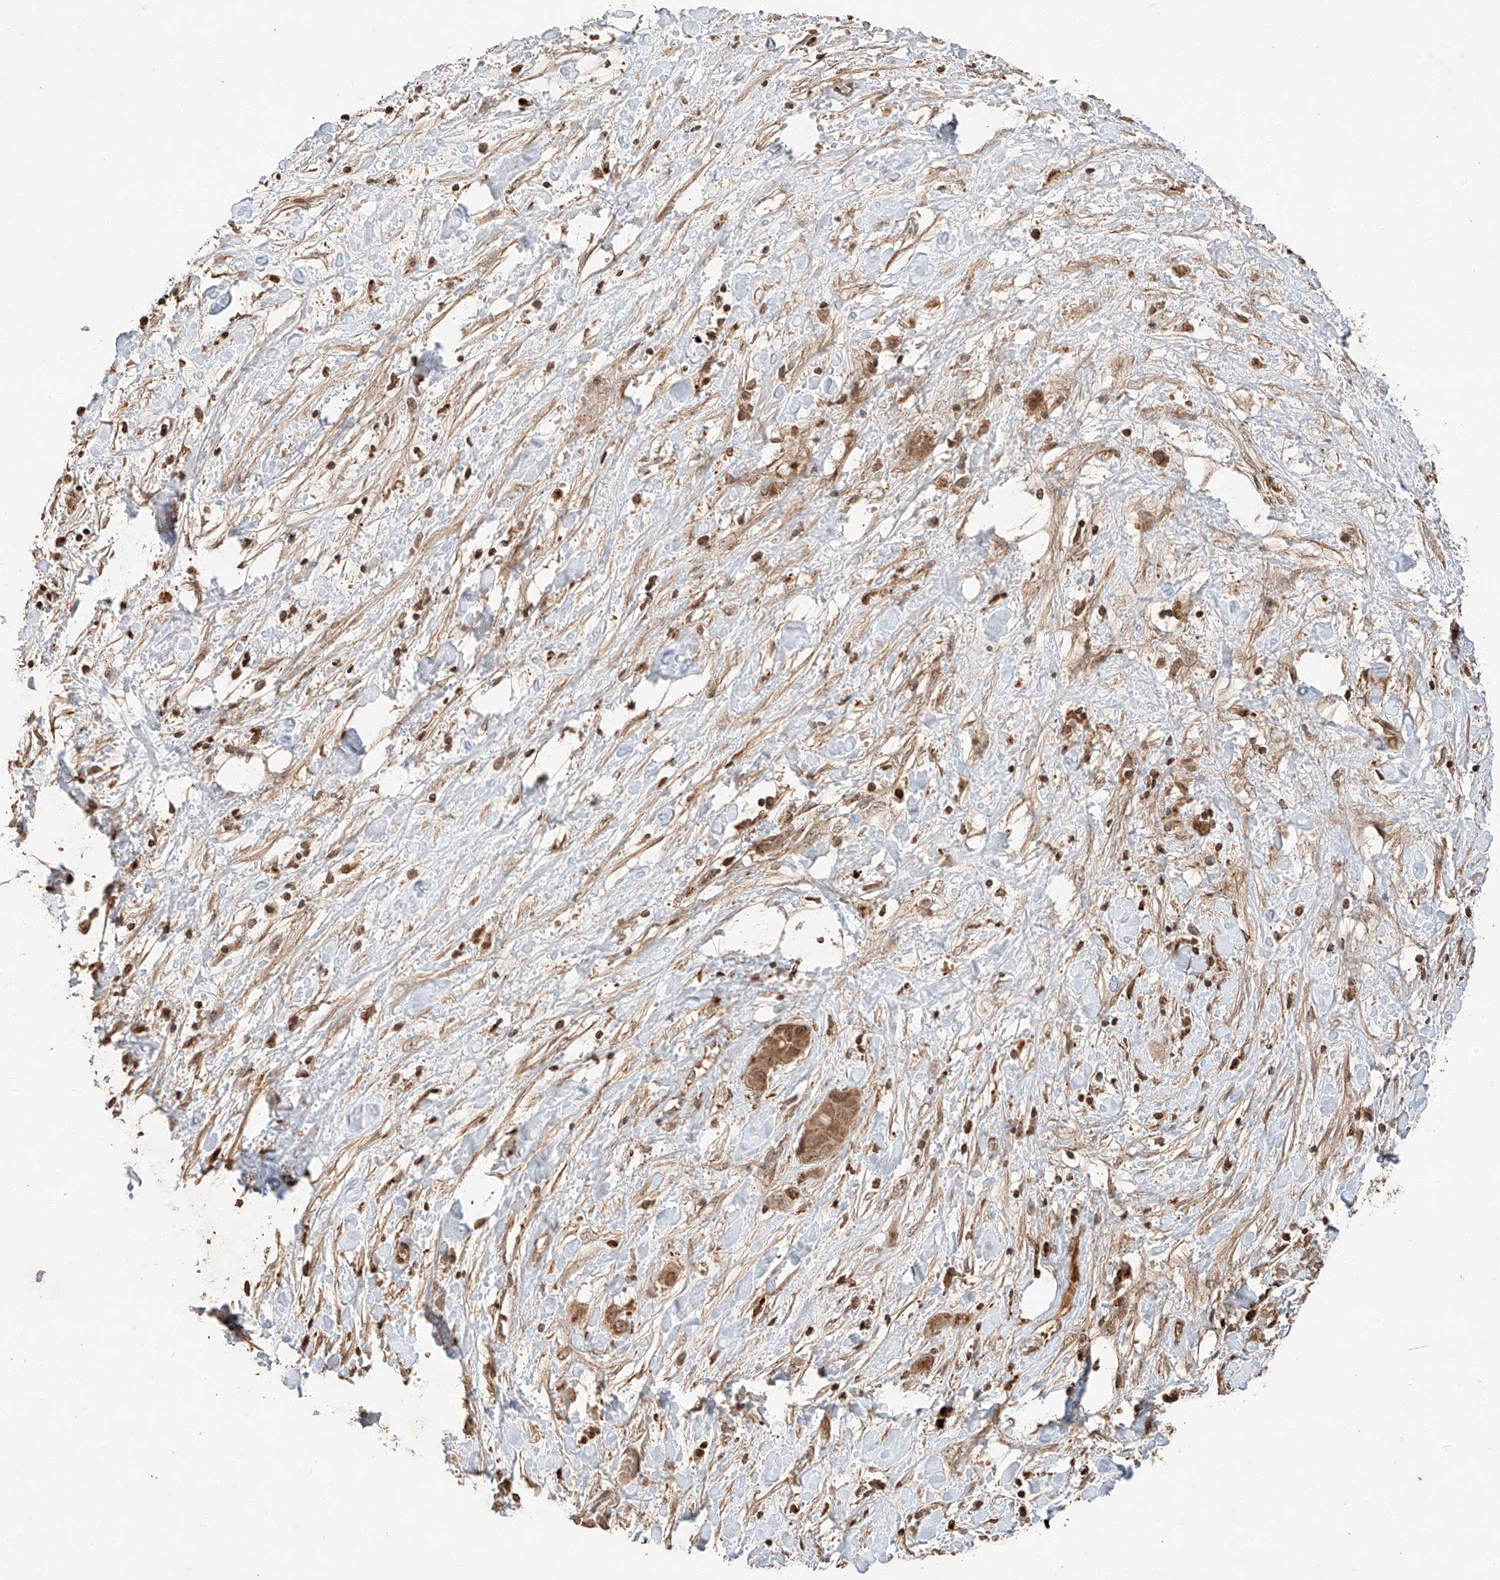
{"staining": {"intensity": "moderate", "quantity": ">75%", "location": "cytoplasmic/membranous,nuclear"}, "tissue": "liver cancer", "cell_type": "Tumor cells", "image_type": "cancer", "snomed": [{"axis": "morphology", "description": "Cholangiocarcinoma"}, {"axis": "topography", "description": "Liver"}], "caption": "Liver cancer stained with DAB immunohistochemistry (IHC) demonstrates medium levels of moderate cytoplasmic/membranous and nuclear positivity in about >75% of tumor cells.", "gene": "ARHGAP33", "patient": {"sex": "female", "age": 52}}